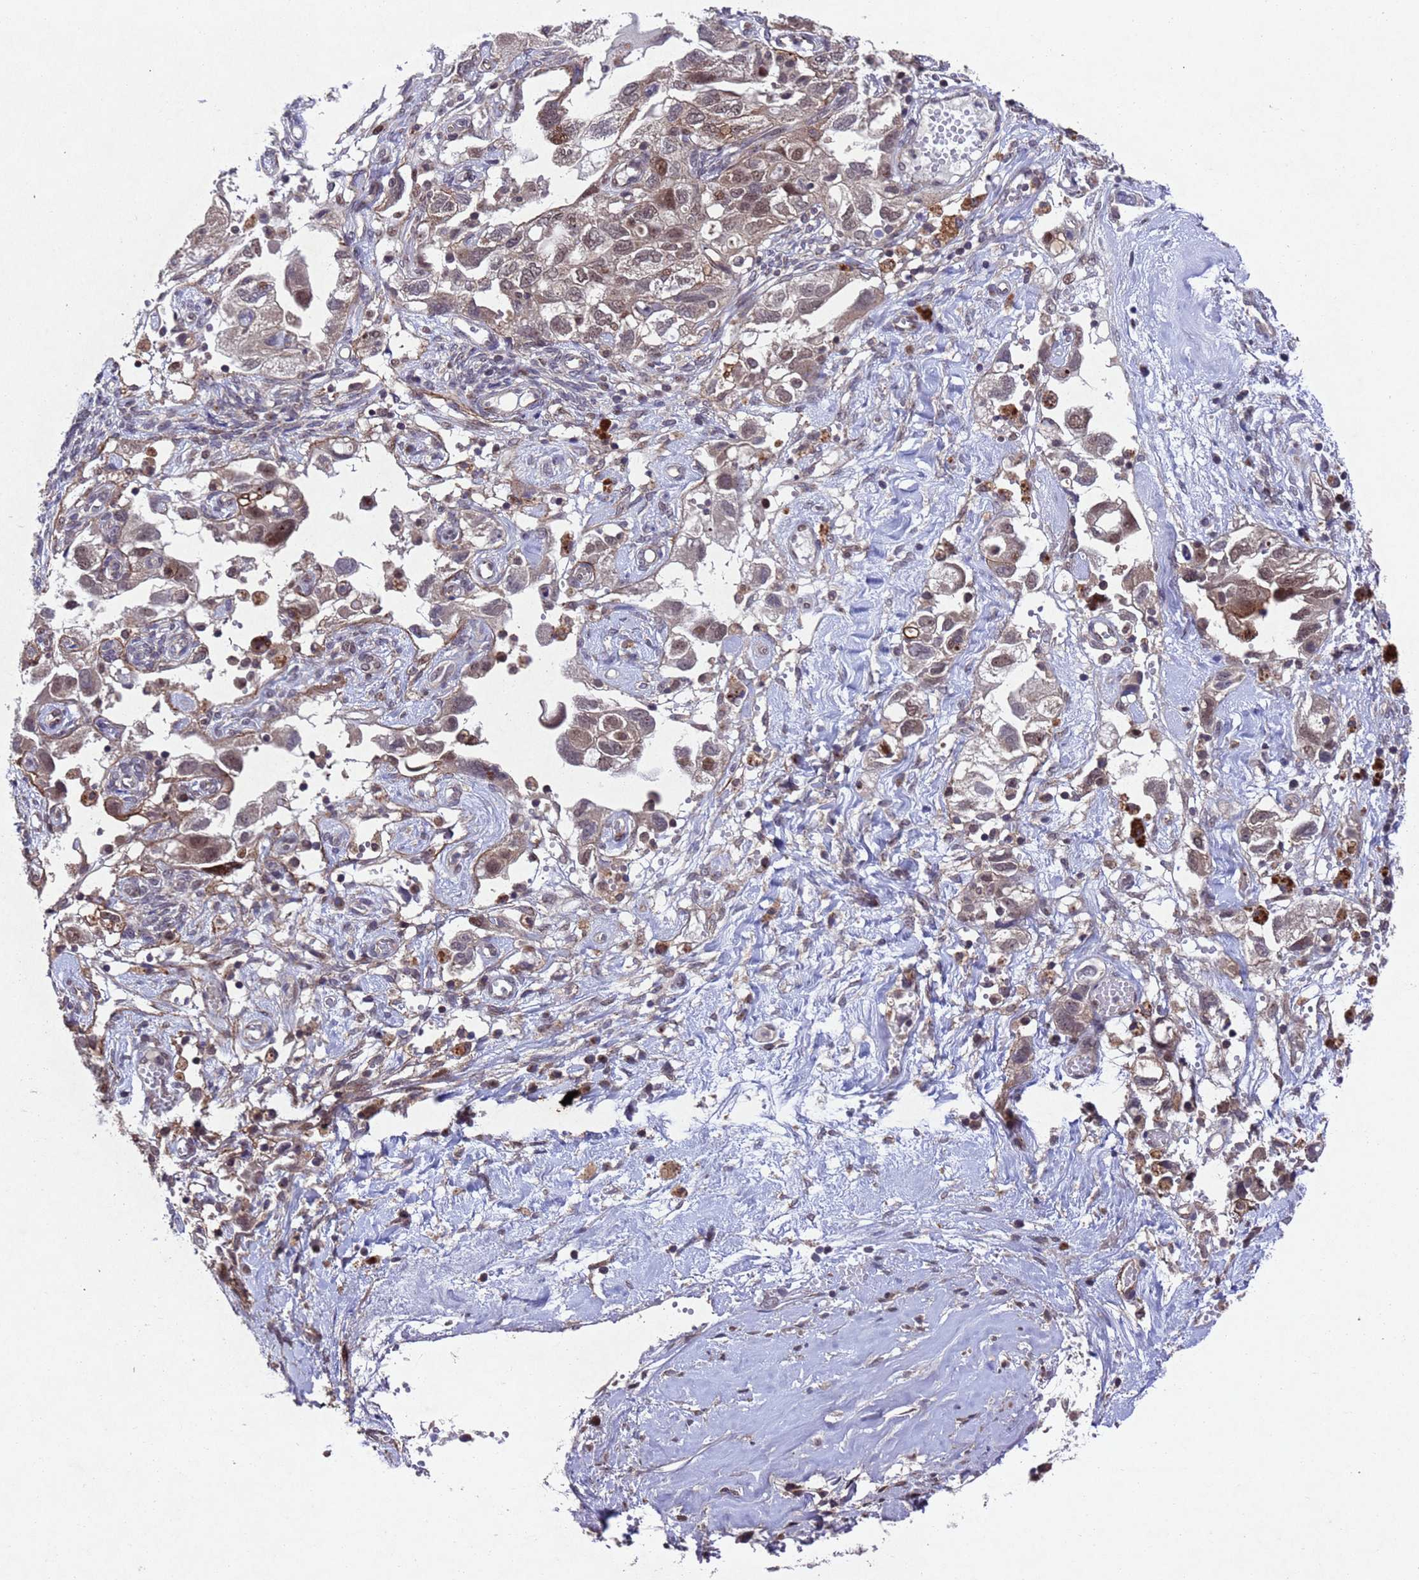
{"staining": {"intensity": "moderate", "quantity": ">75%", "location": "cytoplasmic/membranous,nuclear"}, "tissue": "ovarian cancer", "cell_type": "Tumor cells", "image_type": "cancer", "snomed": [{"axis": "morphology", "description": "Carcinoma, NOS"}, {"axis": "morphology", "description": "Cystadenocarcinoma, serous, NOS"}, {"axis": "topography", "description": "Ovary"}], "caption": "This is a histology image of IHC staining of ovarian cancer (carcinoma), which shows moderate positivity in the cytoplasmic/membranous and nuclear of tumor cells.", "gene": "TBK1", "patient": {"sex": "female", "age": 69}}